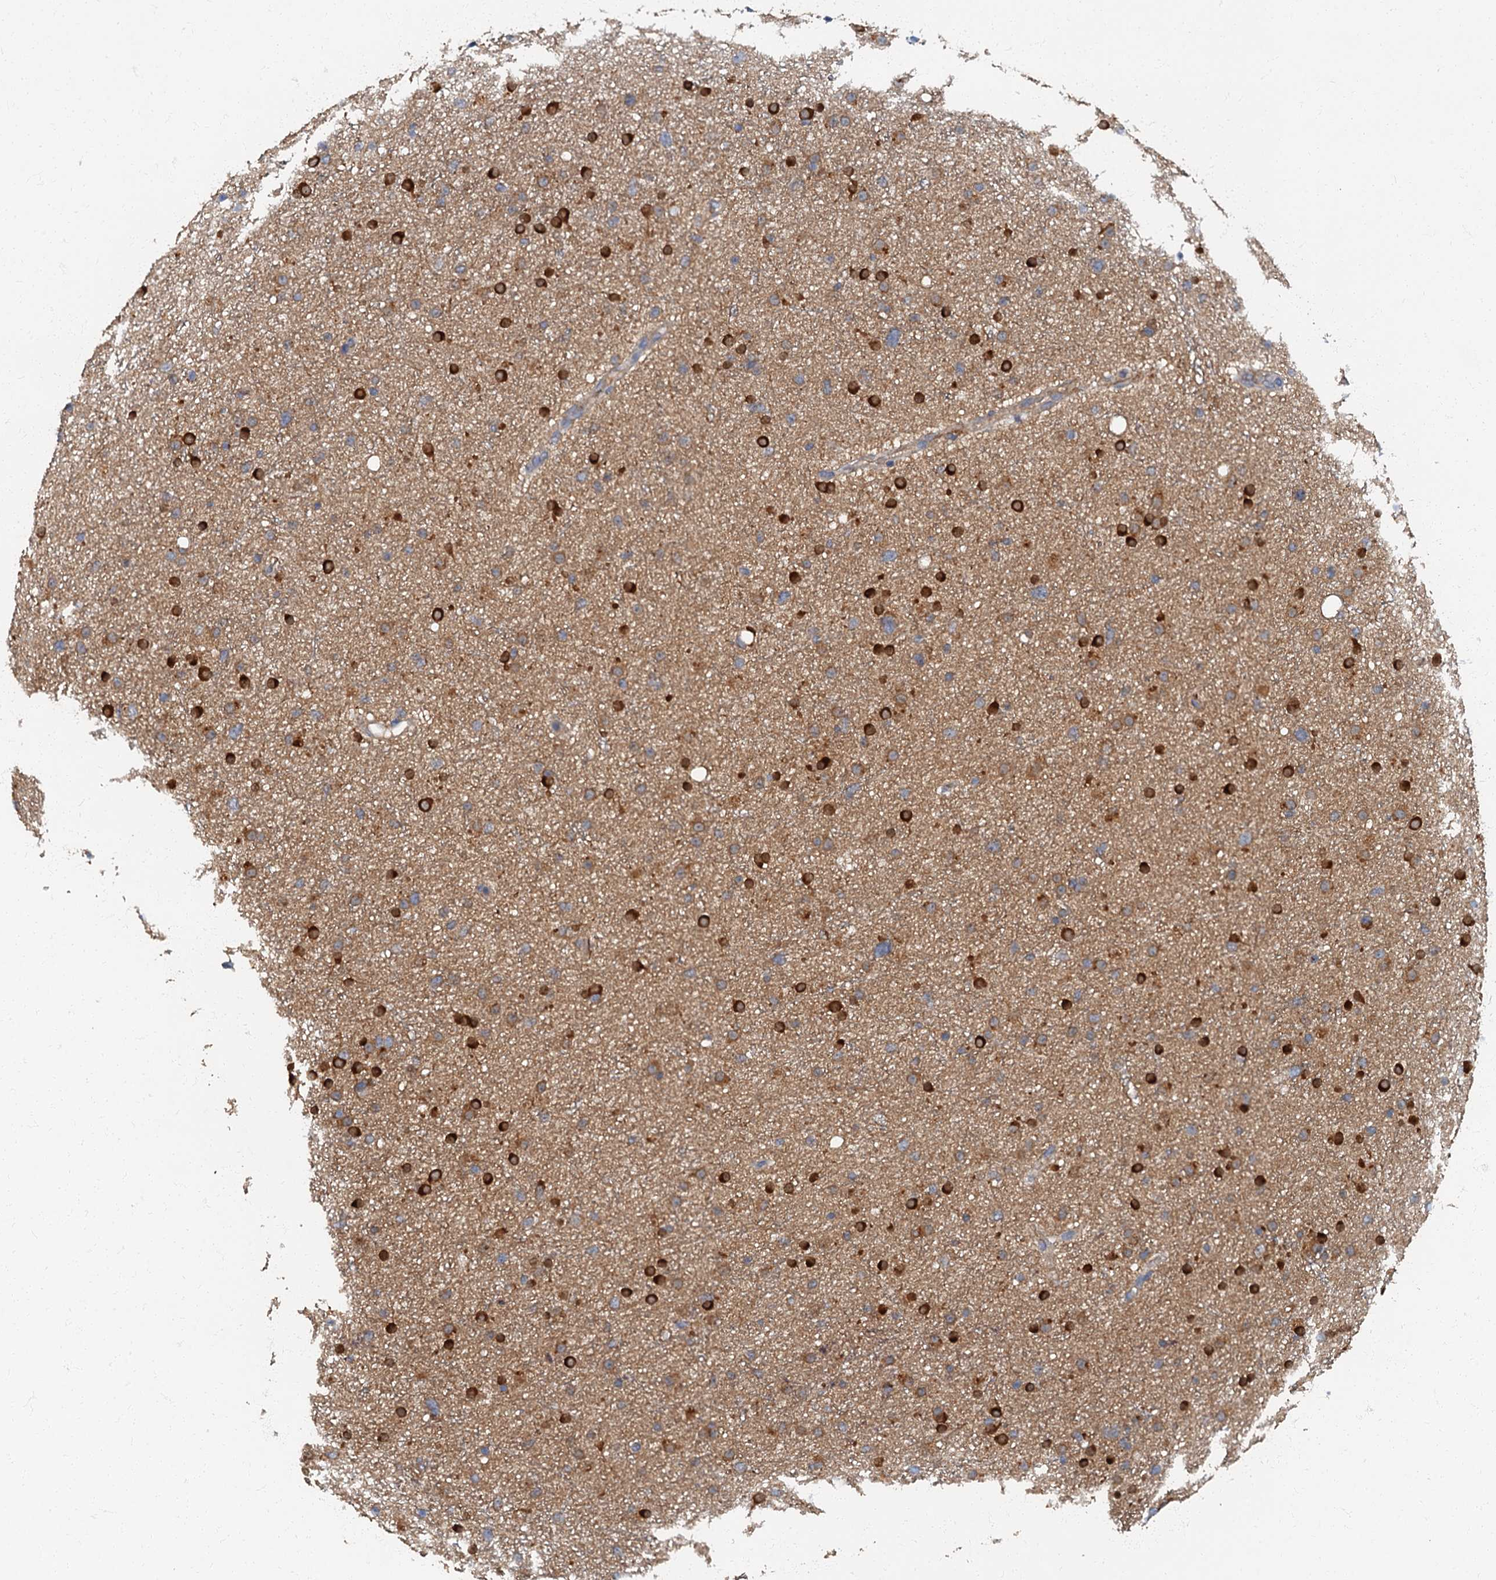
{"staining": {"intensity": "moderate", "quantity": "25%-75%", "location": "cytoplasmic/membranous"}, "tissue": "glioma", "cell_type": "Tumor cells", "image_type": "cancer", "snomed": [{"axis": "morphology", "description": "Glioma, malignant, Low grade"}, {"axis": "topography", "description": "Cerebral cortex"}], "caption": "Malignant glioma (low-grade) stained with immunohistochemistry displays moderate cytoplasmic/membranous expression in about 25%-75% of tumor cells.", "gene": "ARL11", "patient": {"sex": "female", "age": 39}}